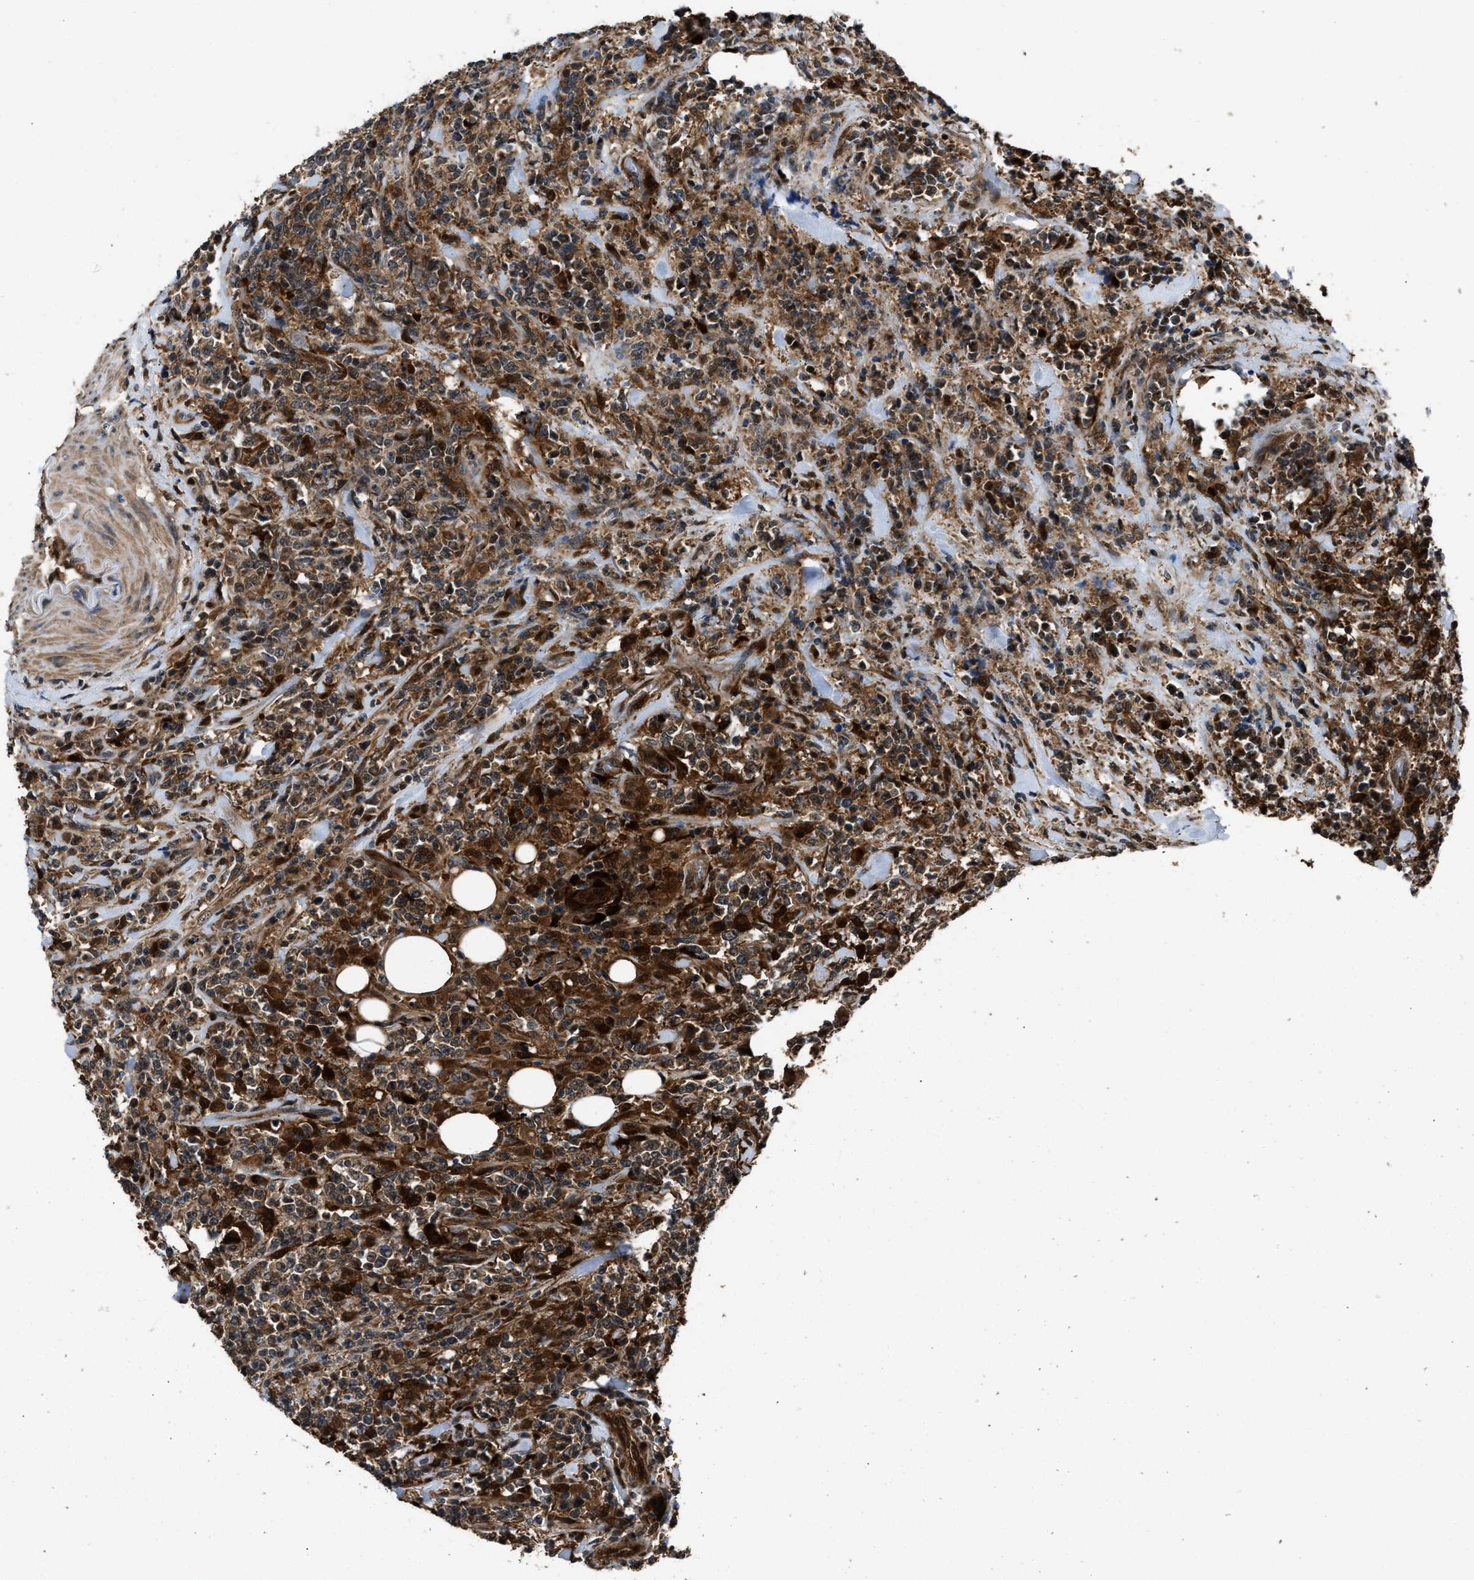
{"staining": {"intensity": "moderate", "quantity": ">75%", "location": "cytoplasmic/membranous"}, "tissue": "lymphoma", "cell_type": "Tumor cells", "image_type": "cancer", "snomed": [{"axis": "morphology", "description": "Malignant lymphoma, non-Hodgkin's type, High grade"}, {"axis": "topography", "description": "Soft tissue"}], "caption": "Moderate cytoplasmic/membranous staining is present in about >75% of tumor cells in malignant lymphoma, non-Hodgkin's type (high-grade).", "gene": "PPA1", "patient": {"sex": "male", "age": 18}}